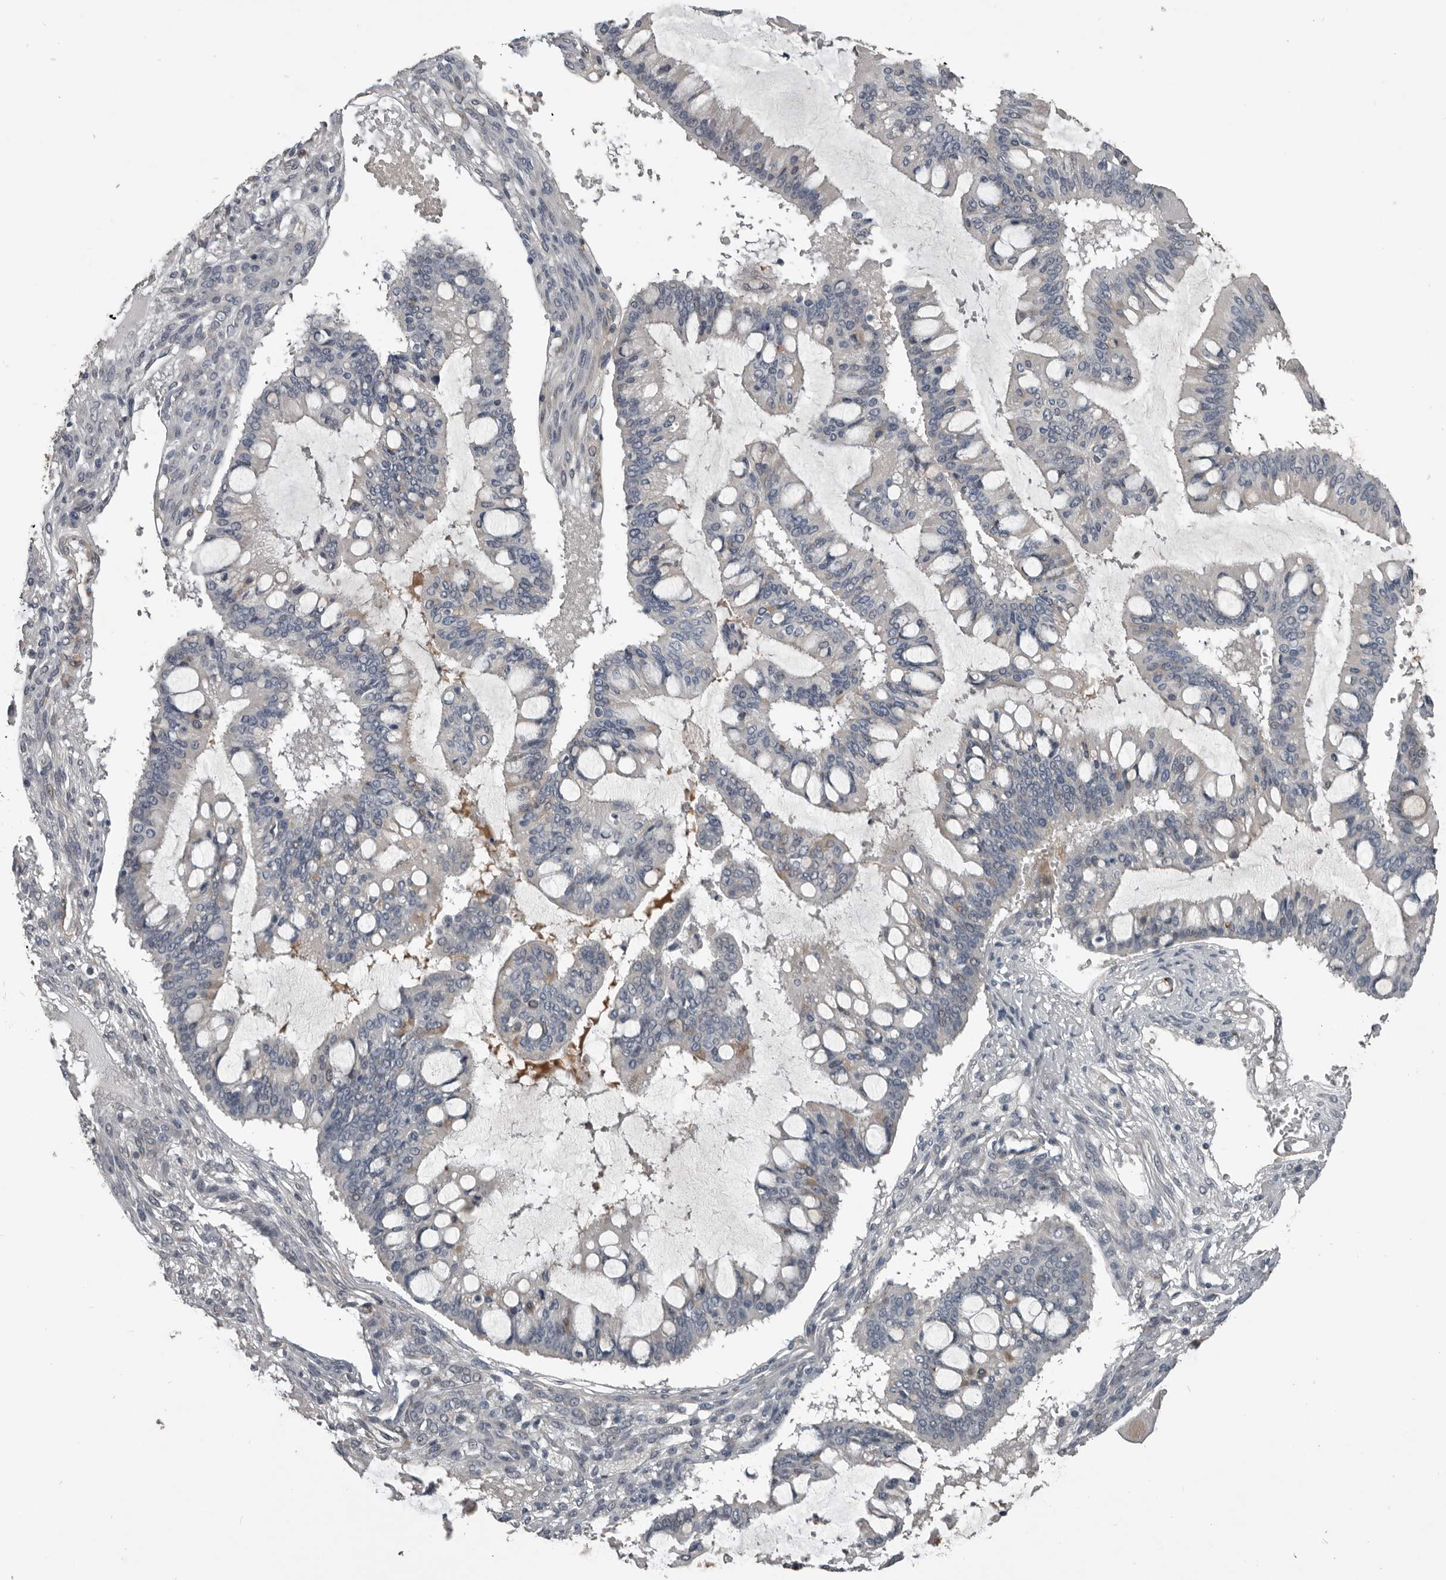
{"staining": {"intensity": "negative", "quantity": "none", "location": "none"}, "tissue": "ovarian cancer", "cell_type": "Tumor cells", "image_type": "cancer", "snomed": [{"axis": "morphology", "description": "Cystadenocarcinoma, mucinous, NOS"}, {"axis": "topography", "description": "Ovary"}], "caption": "IHC photomicrograph of neoplastic tissue: human ovarian mucinous cystadenocarcinoma stained with DAB (3,3'-diaminobenzidine) shows no significant protein positivity in tumor cells.", "gene": "C1orf216", "patient": {"sex": "female", "age": 73}}